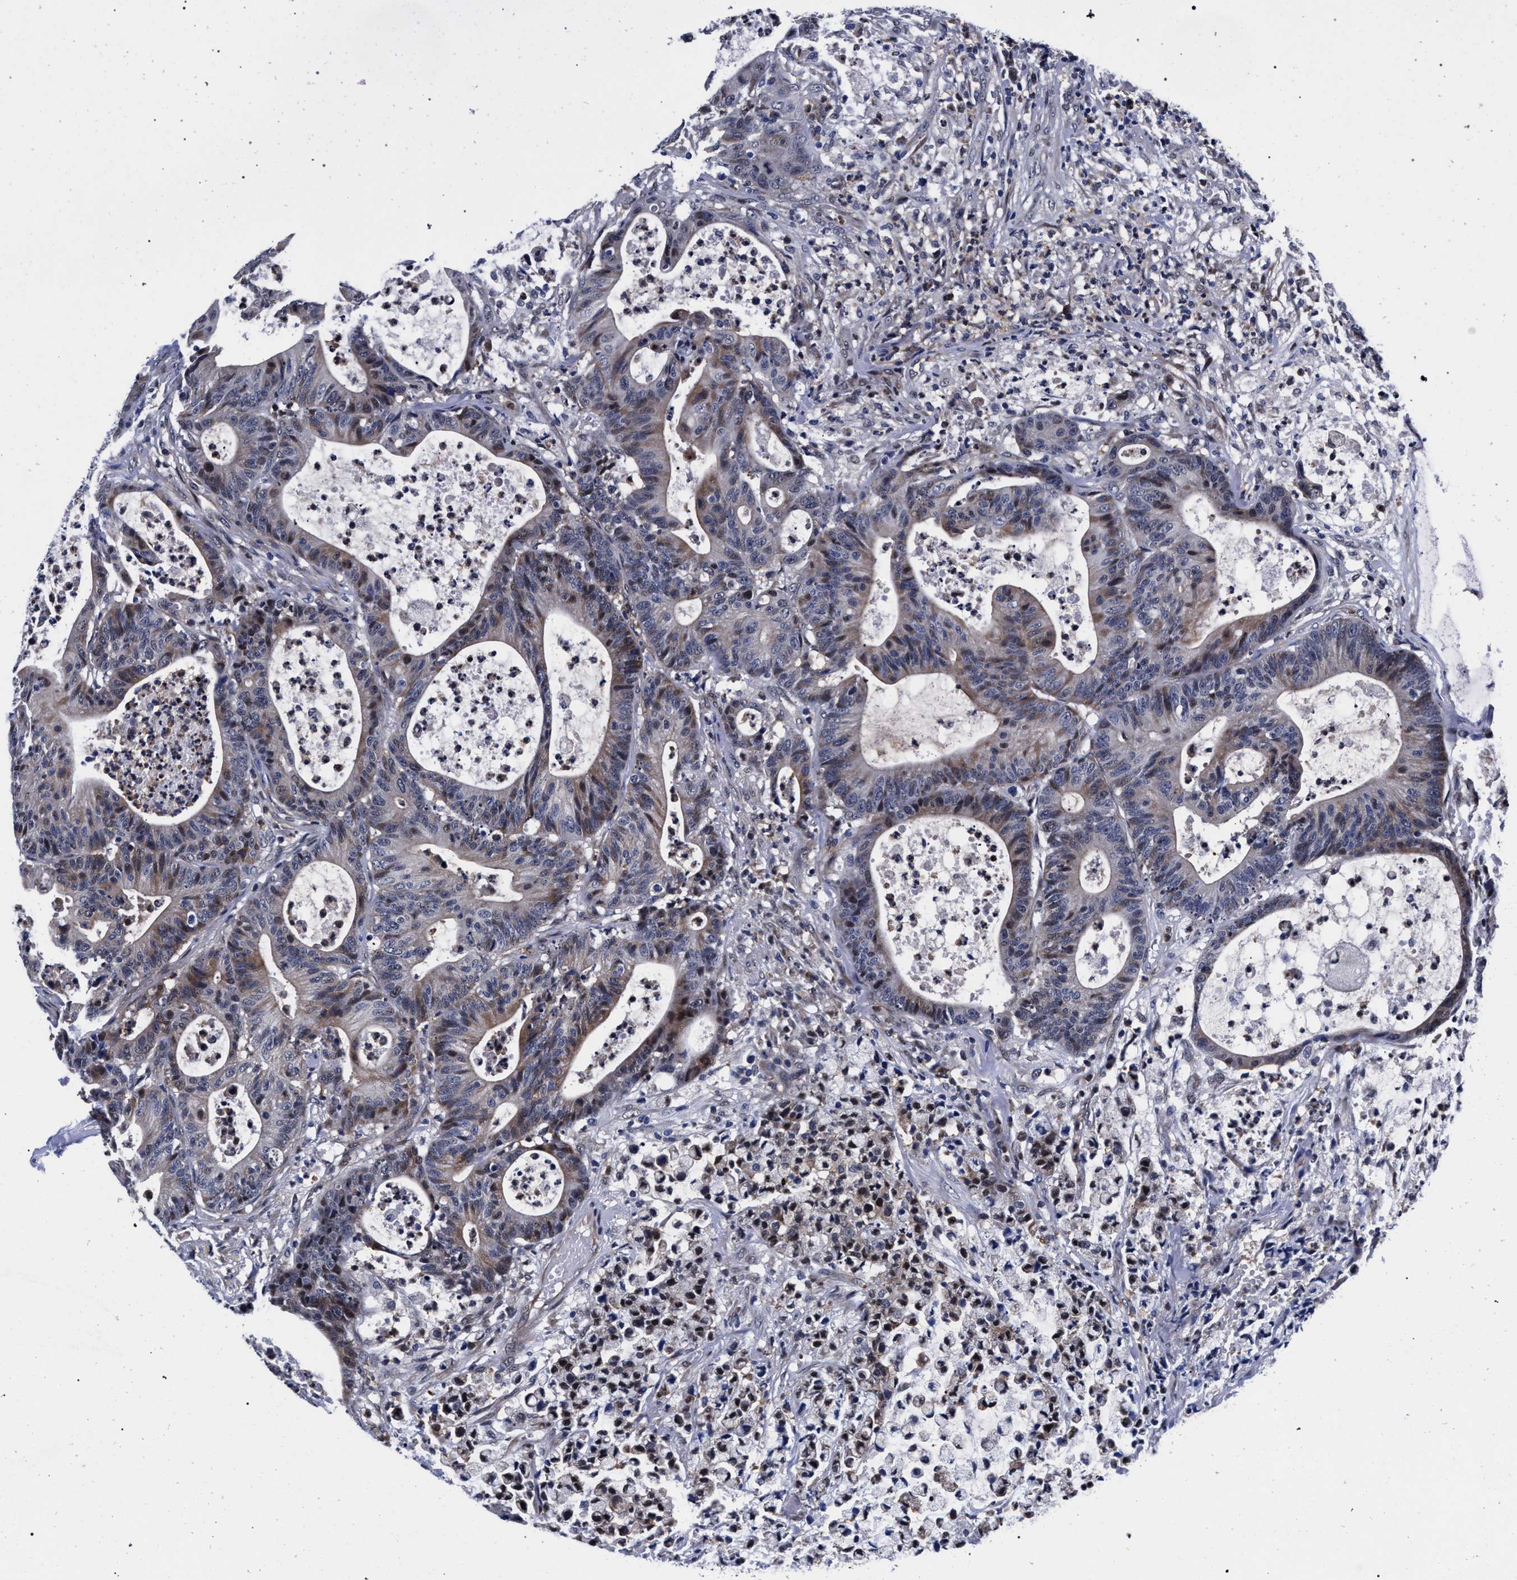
{"staining": {"intensity": "weak", "quantity": ">75%", "location": "cytoplasmic/membranous"}, "tissue": "colorectal cancer", "cell_type": "Tumor cells", "image_type": "cancer", "snomed": [{"axis": "morphology", "description": "Adenocarcinoma, NOS"}, {"axis": "topography", "description": "Colon"}], "caption": "Immunohistochemical staining of human colorectal cancer (adenocarcinoma) displays low levels of weak cytoplasmic/membranous positivity in approximately >75% of tumor cells.", "gene": "ZNF462", "patient": {"sex": "female", "age": 84}}